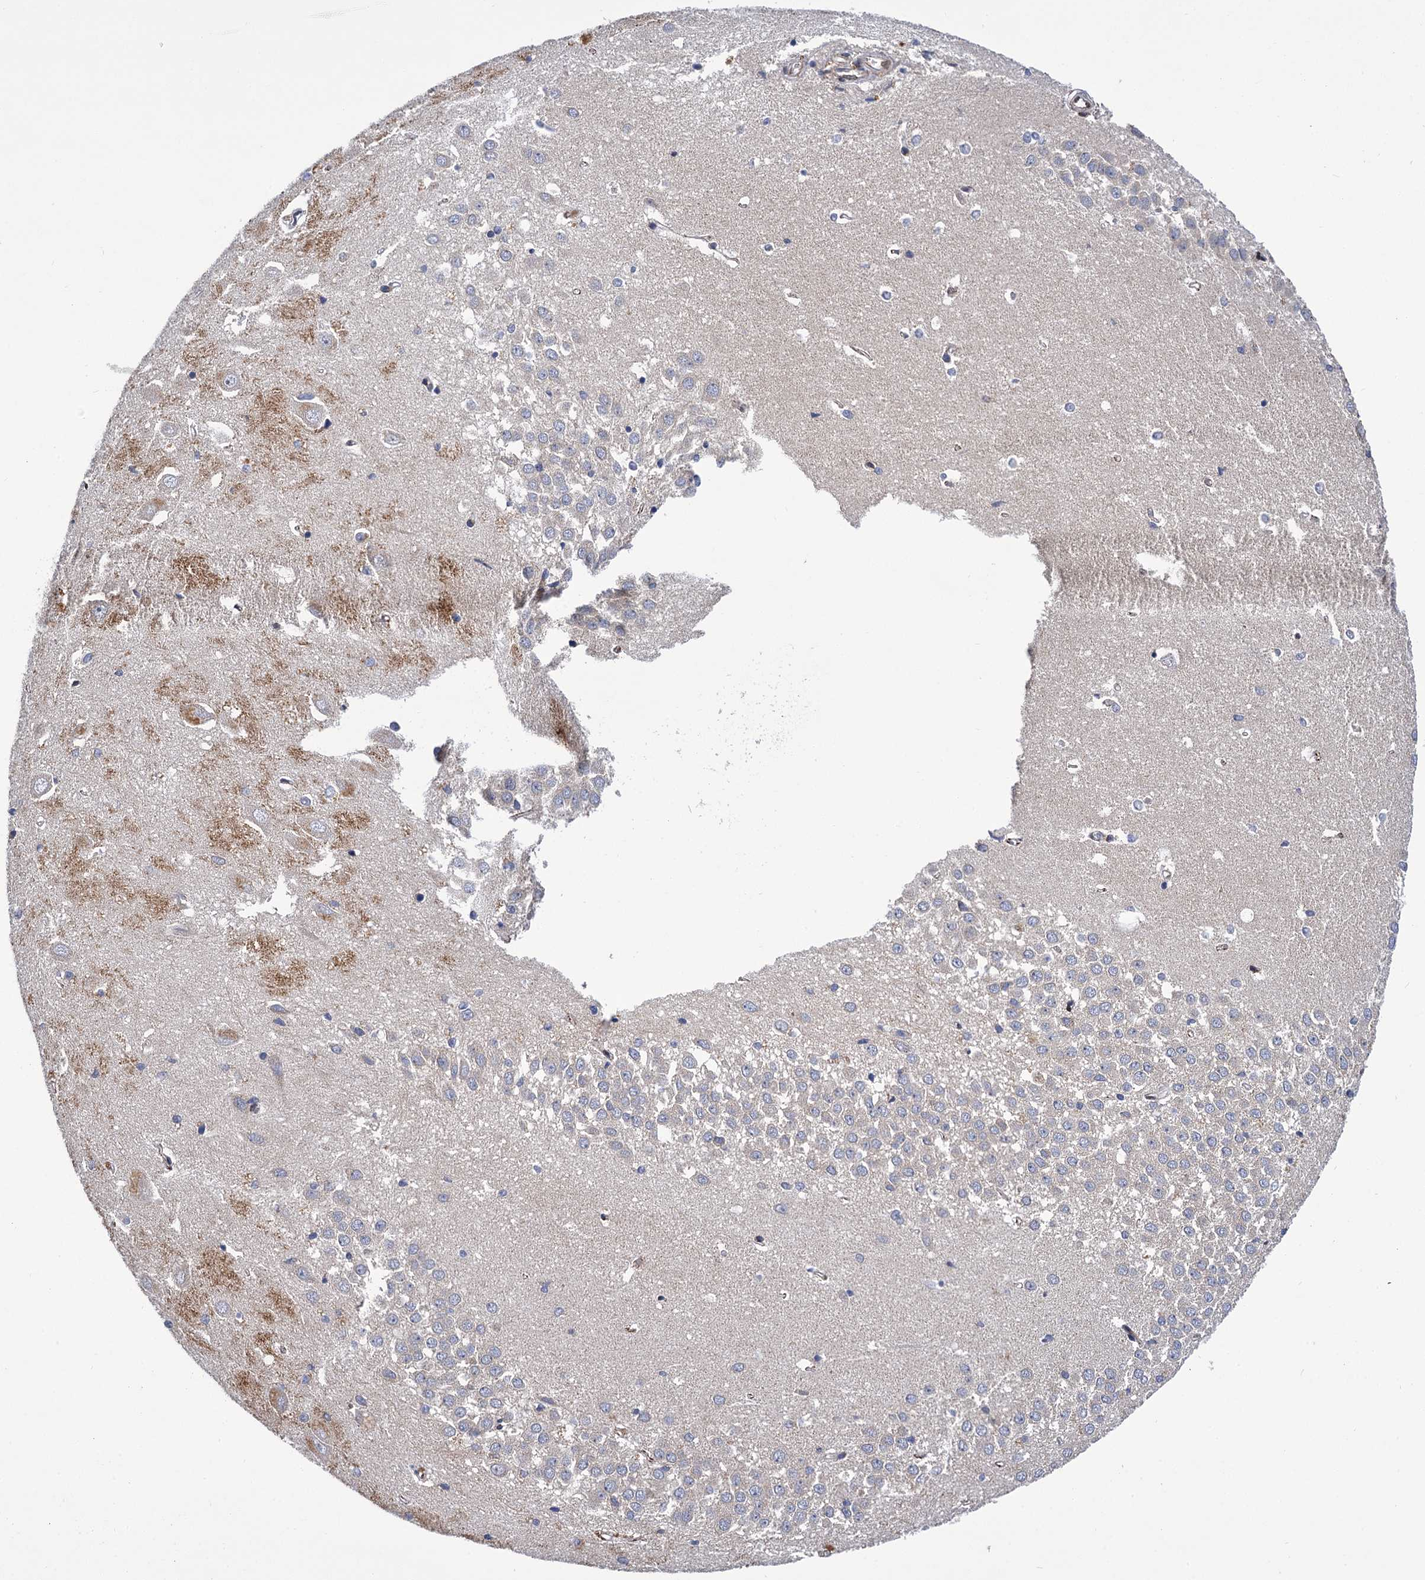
{"staining": {"intensity": "negative", "quantity": "none", "location": "none"}, "tissue": "hippocampus", "cell_type": "Glial cells", "image_type": "normal", "snomed": [{"axis": "morphology", "description": "Normal tissue, NOS"}, {"axis": "topography", "description": "Hippocampus"}], "caption": "This micrograph is of benign hippocampus stained with immunohistochemistry (IHC) to label a protein in brown with the nuclei are counter-stained blue. There is no expression in glial cells. (Immunohistochemistry, brightfield microscopy, high magnification).", "gene": "SUPV3L1", "patient": {"sex": "female", "age": 64}}